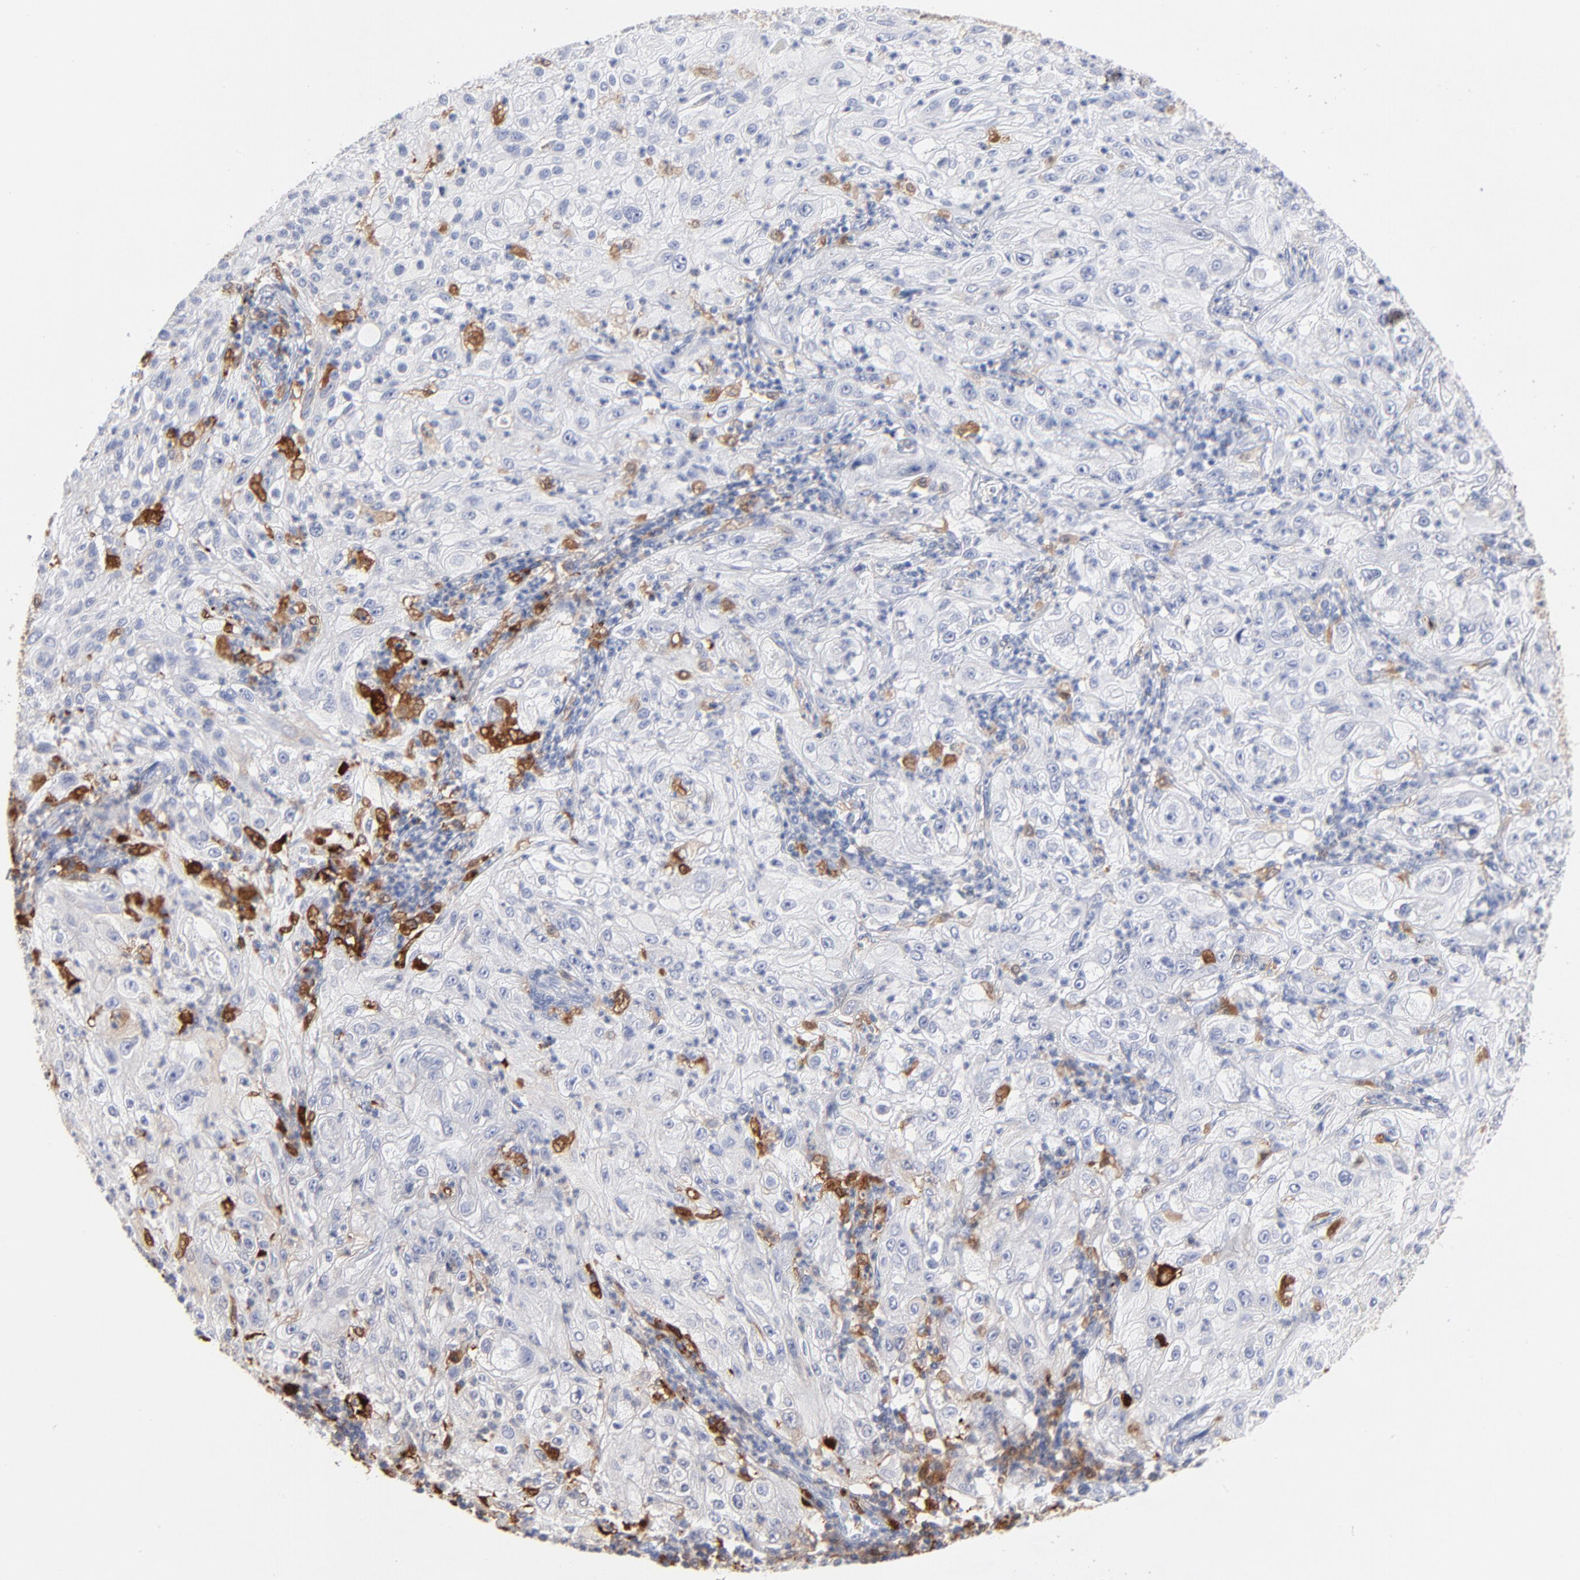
{"staining": {"intensity": "negative", "quantity": "none", "location": "none"}, "tissue": "lung cancer", "cell_type": "Tumor cells", "image_type": "cancer", "snomed": [{"axis": "morphology", "description": "Inflammation, NOS"}, {"axis": "morphology", "description": "Squamous cell carcinoma, NOS"}, {"axis": "topography", "description": "Lymph node"}, {"axis": "topography", "description": "Soft tissue"}, {"axis": "topography", "description": "Lung"}], "caption": "Image shows no protein staining in tumor cells of lung squamous cell carcinoma tissue. (IHC, brightfield microscopy, high magnification).", "gene": "IFIT2", "patient": {"sex": "male", "age": 66}}